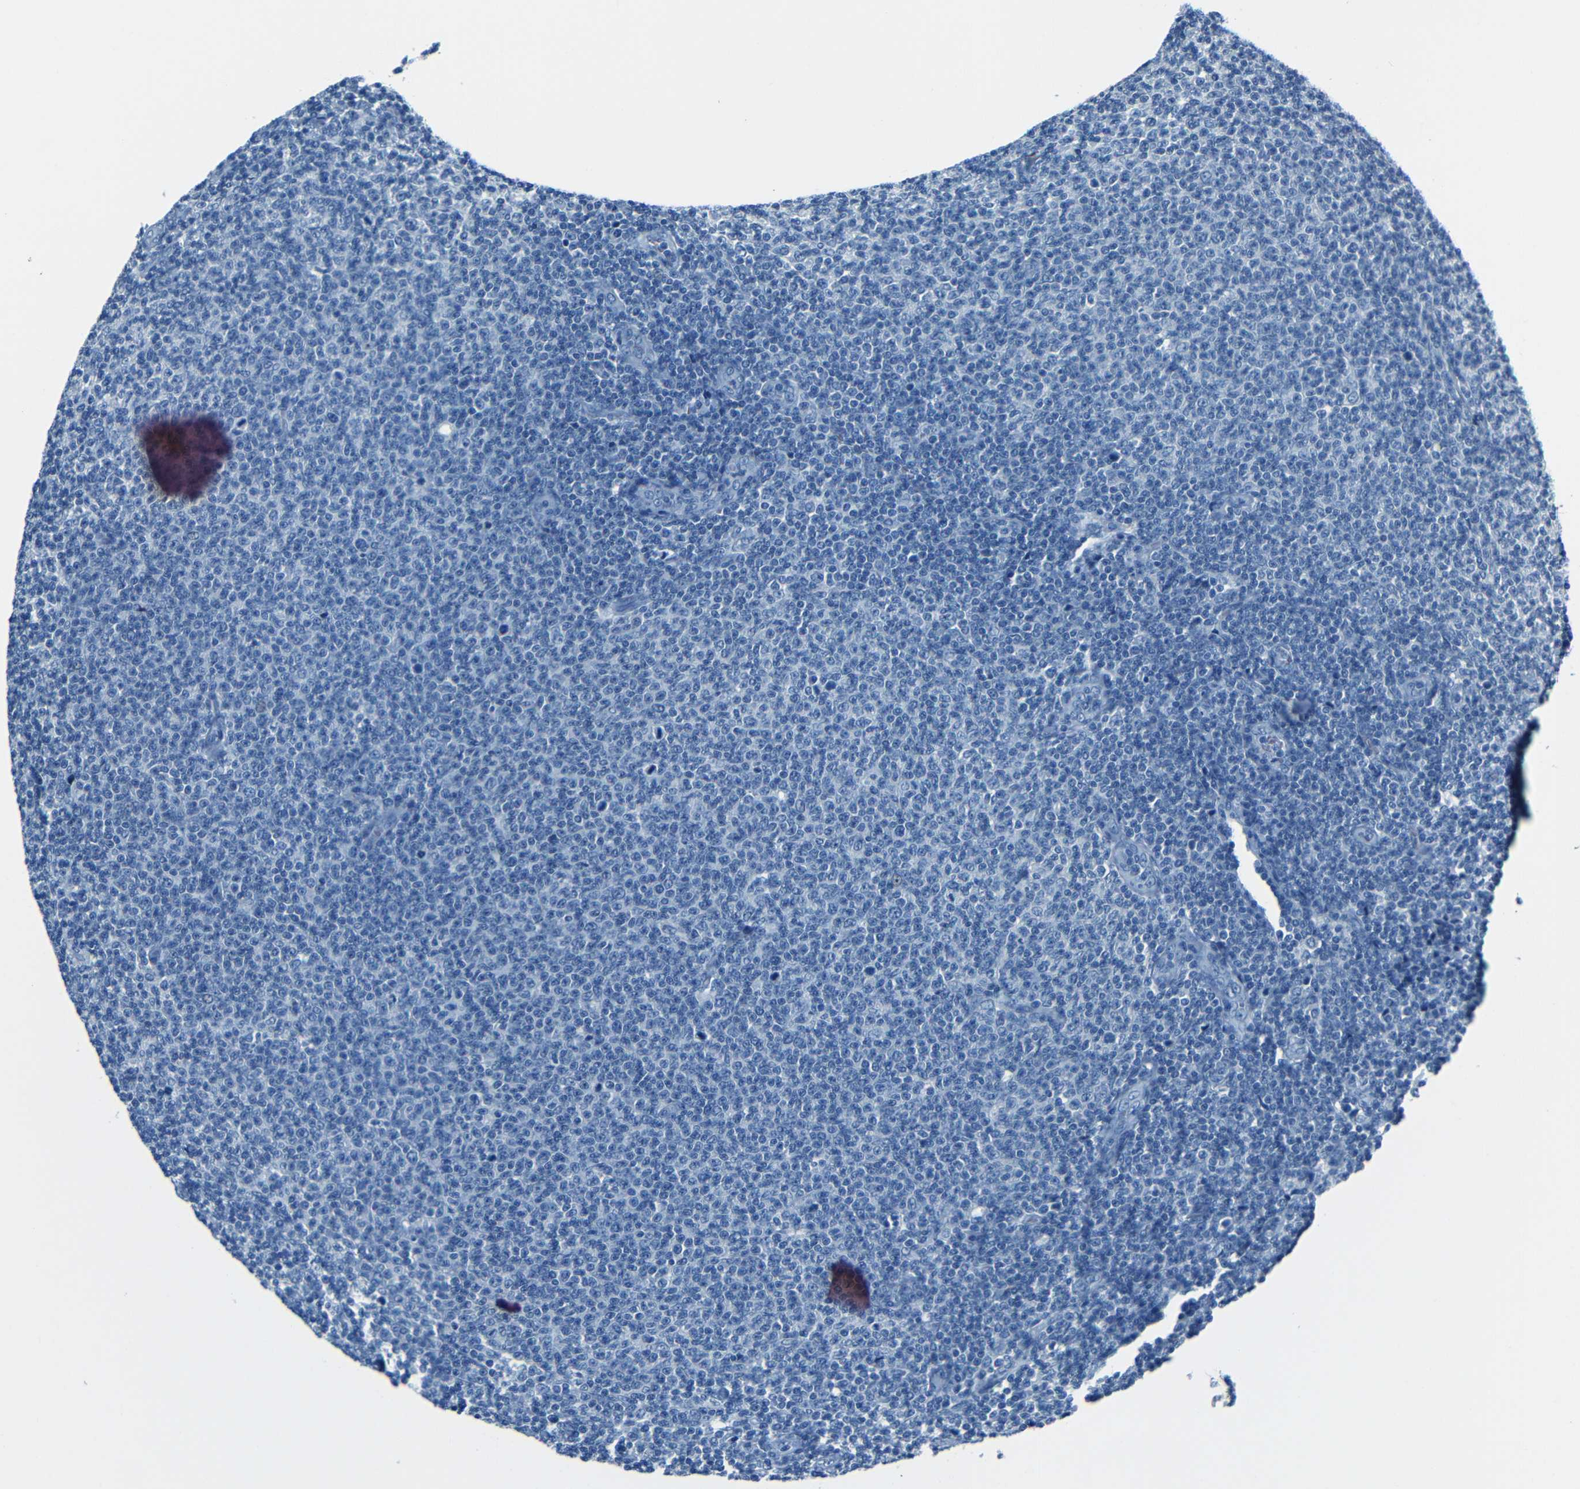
{"staining": {"intensity": "negative", "quantity": "none", "location": "none"}, "tissue": "lymphoma", "cell_type": "Tumor cells", "image_type": "cancer", "snomed": [{"axis": "morphology", "description": "Malignant lymphoma, non-Hodgkin's type, Low grade"}, {"axis": "topography", "description": "Lymph node"}], "caption": "This histopathology image is of low-grade malignant lymphoma, non-Hodgkin's type stained with immunohistochemistry to label a protein in brown with the nuclei are counter-stained blue. There is no positivity in tumor cells. Nuclei are stained in blue.", "gene": "FBN2", "patient": {"sex": "male", "age": 66}}